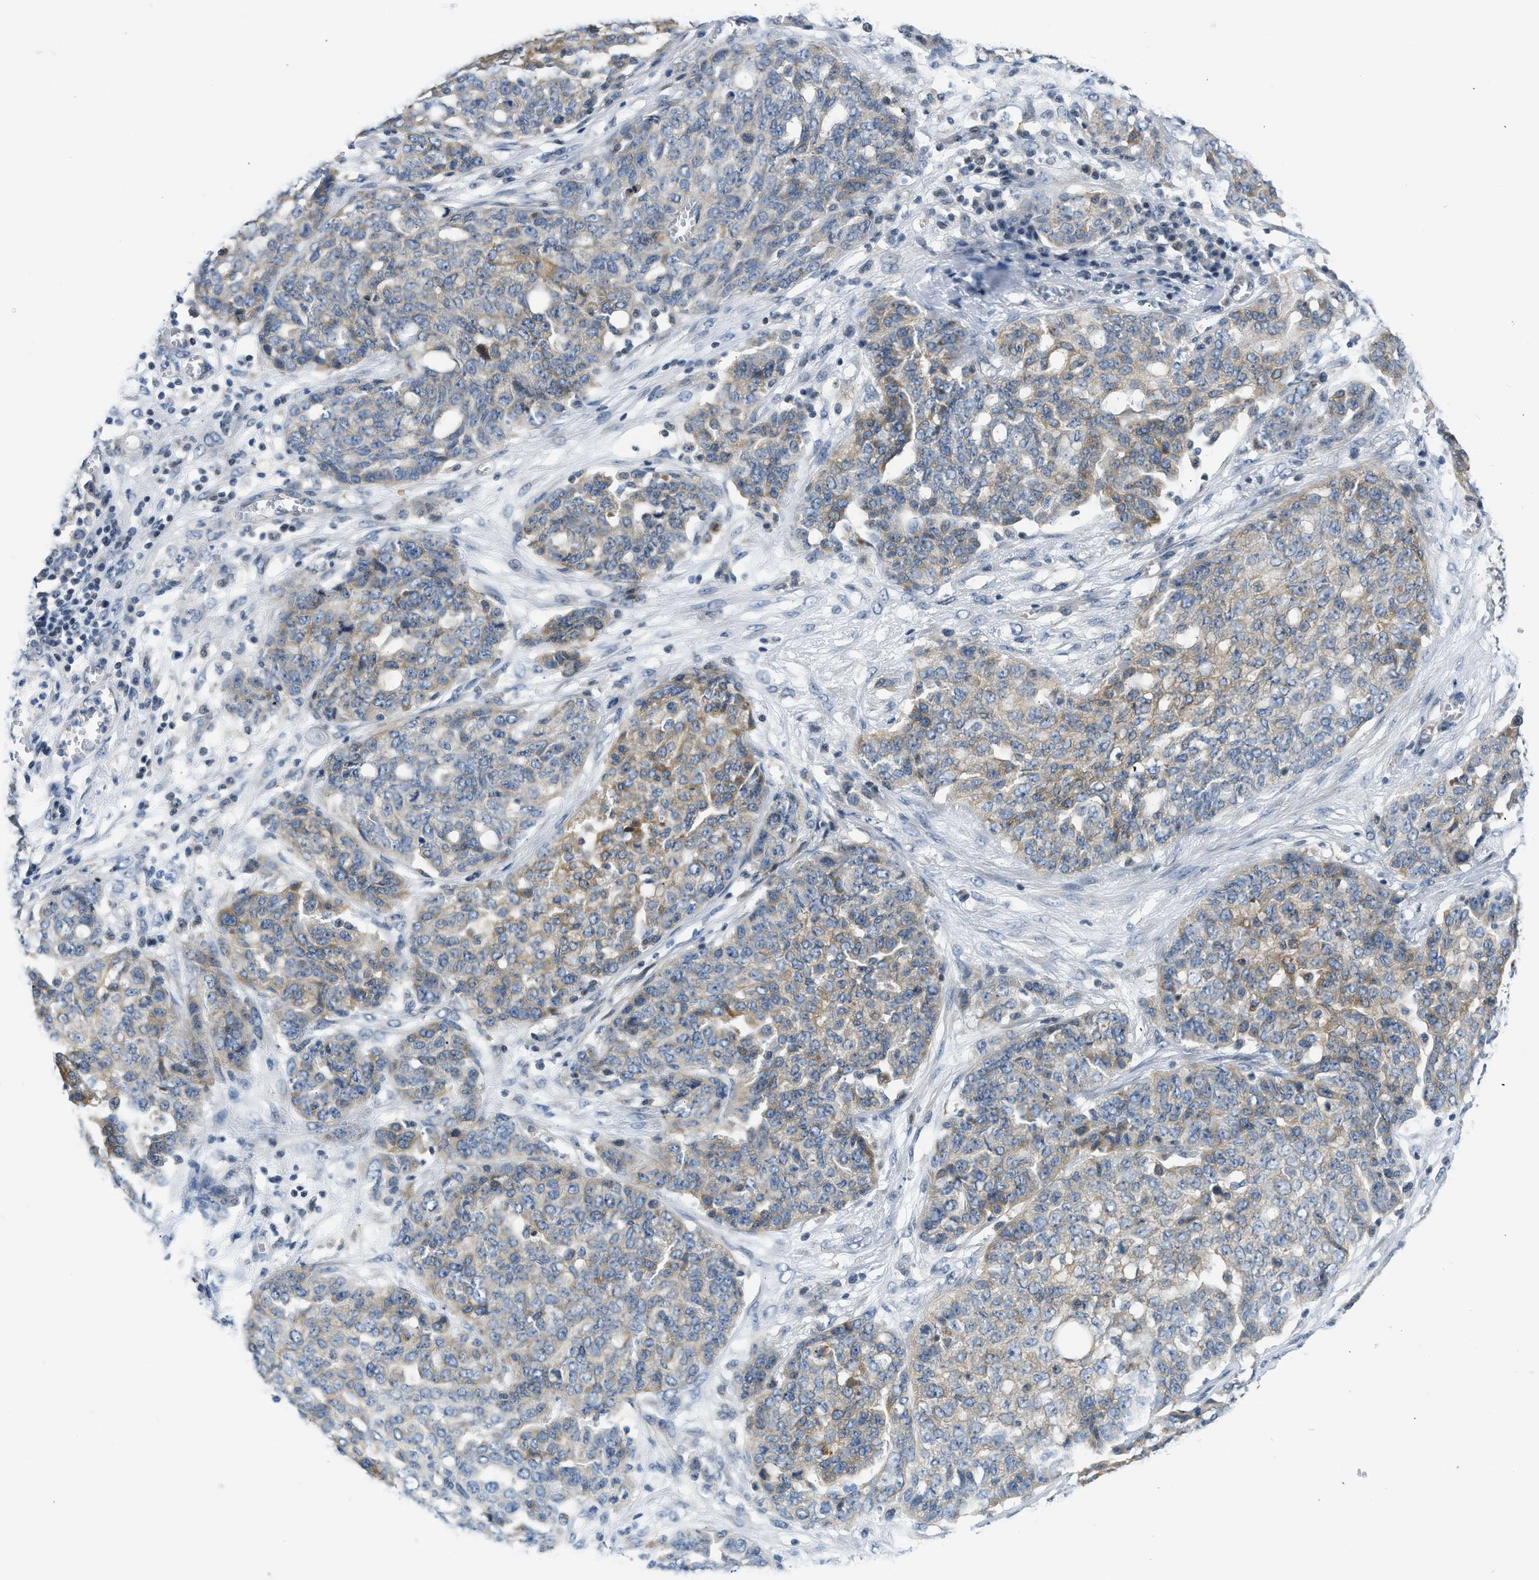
{"staining": {"intensity": "moderate", "quantity": "25%-75%", "location": "cytoplasmic/membranous"}, "tissue": "ovarian cancer", "cell_type": "Tumor cells", "image_type": "cancer", "snomed": [{"axis": "morphology", "description": "Cystadenocarcinoma, serous, NOS"}, {"axis": "topography", "description": "Soft tissue"}, {"axis": "topography", "description": "Ovary"}], "caption": "A brown stain labels moderate cytoplasmic/membranous positivity of a protein in ovarian serous cystadenocarcinoma tumor cells. The staining was performed using DAB, with brown indicating positive protein expression. Nuclei are stained blue with hematoxylin.", "gene": "OLIG3", "patient": {"sex": "female", "age": 57}}